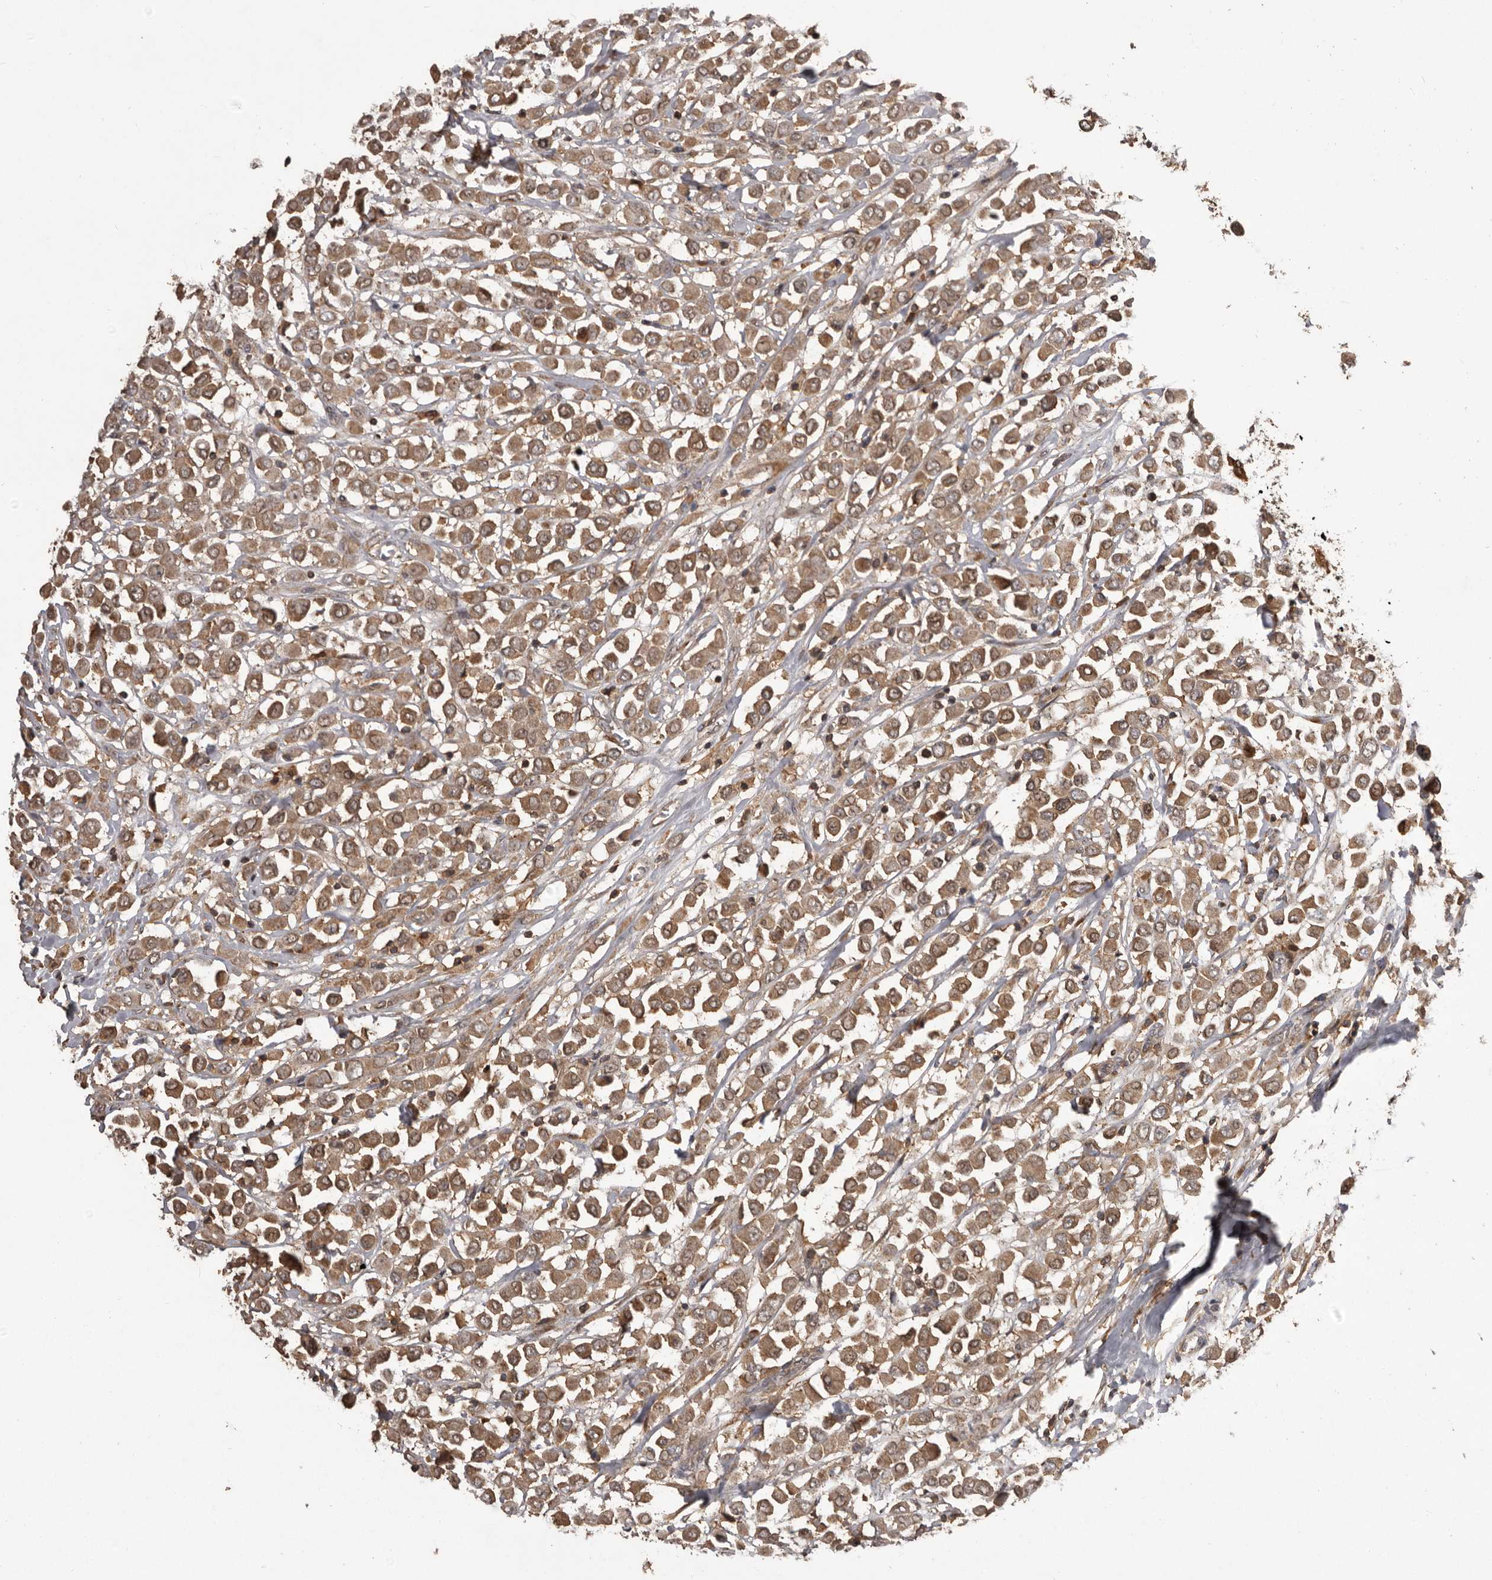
{"staining": {"intensity": "moderate", "quantity": ">75%", "location": "cytoplasmic/membranous"}, "tissue": "breast cancer", "cell_type": "Tumor cells", "image_type": "cancer", "snomed": [{"axis": "morphology", "description": "Duct carcinoma"}, {"axis": "topography", "description": "Breast"}], "caption": "Human breast cancer stained with a protein marker exhibits moderate staining in tumor cells.", "gene": "SLC22A3", "patient": {"sex": "female", "age": 61}}